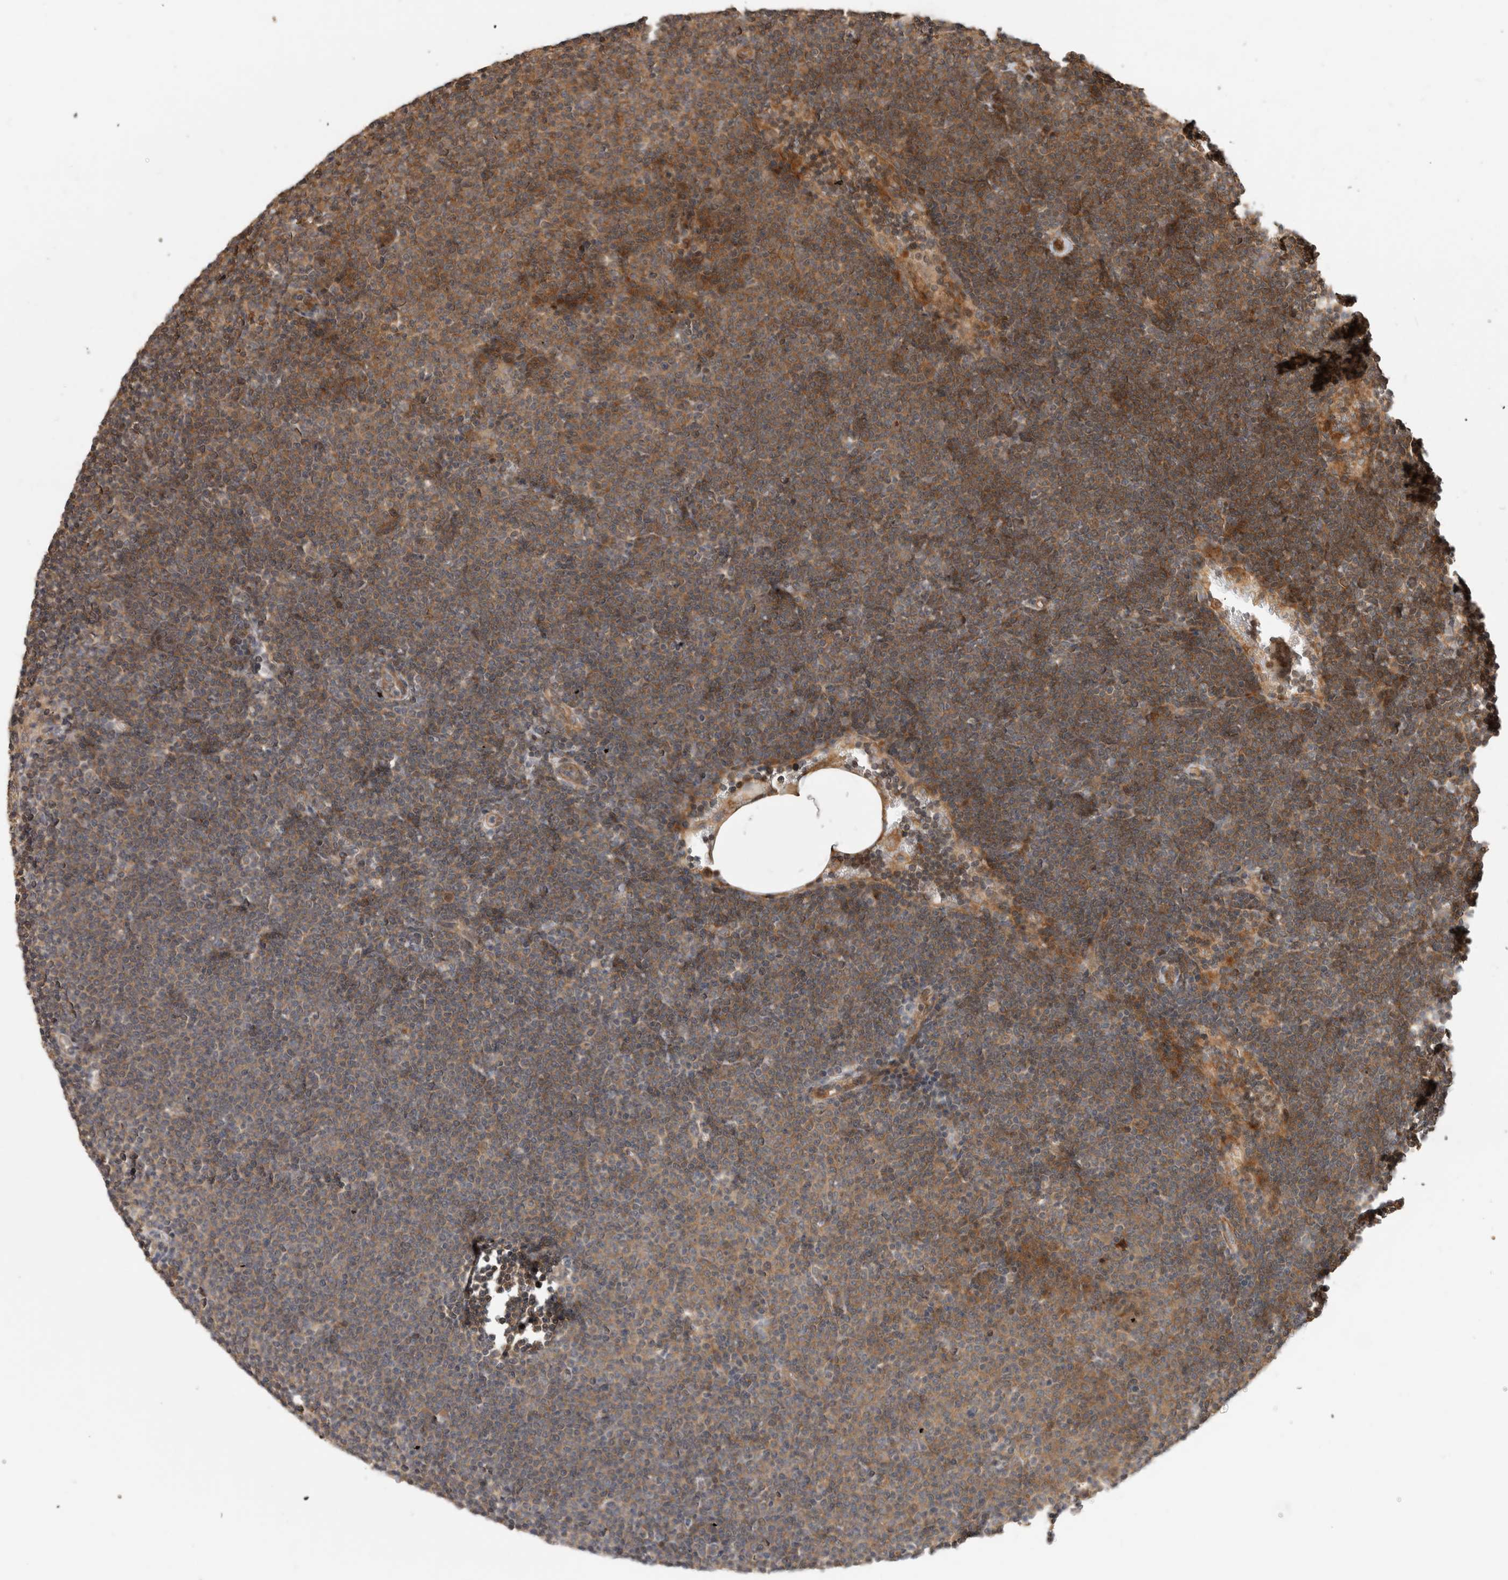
{"staining": {"intensity": "moderate", "quantity": ">75%", "location": "cytoplasmic/membranous"}, "tissue": "lymphoma", "cell_type": "Tumor cells", "image_type": "cancer", "snomed": [{"axis": "morphology", "description": "Malignant lymphoma, non-Hodgkin's type, Low grade"}, {"axis": "topography", "description": "Lymph node"}], "caption": "This micrograph shows immunohistochemistry staining of human malignant lymphoma, non-Hodgkin's type (low-grade), with medium moderate cytoplasmic/membranous expression in approximately >75% of tumor cells.", "gene": "PCDHB15", "patient": {"sex": "female", "age": 53}}